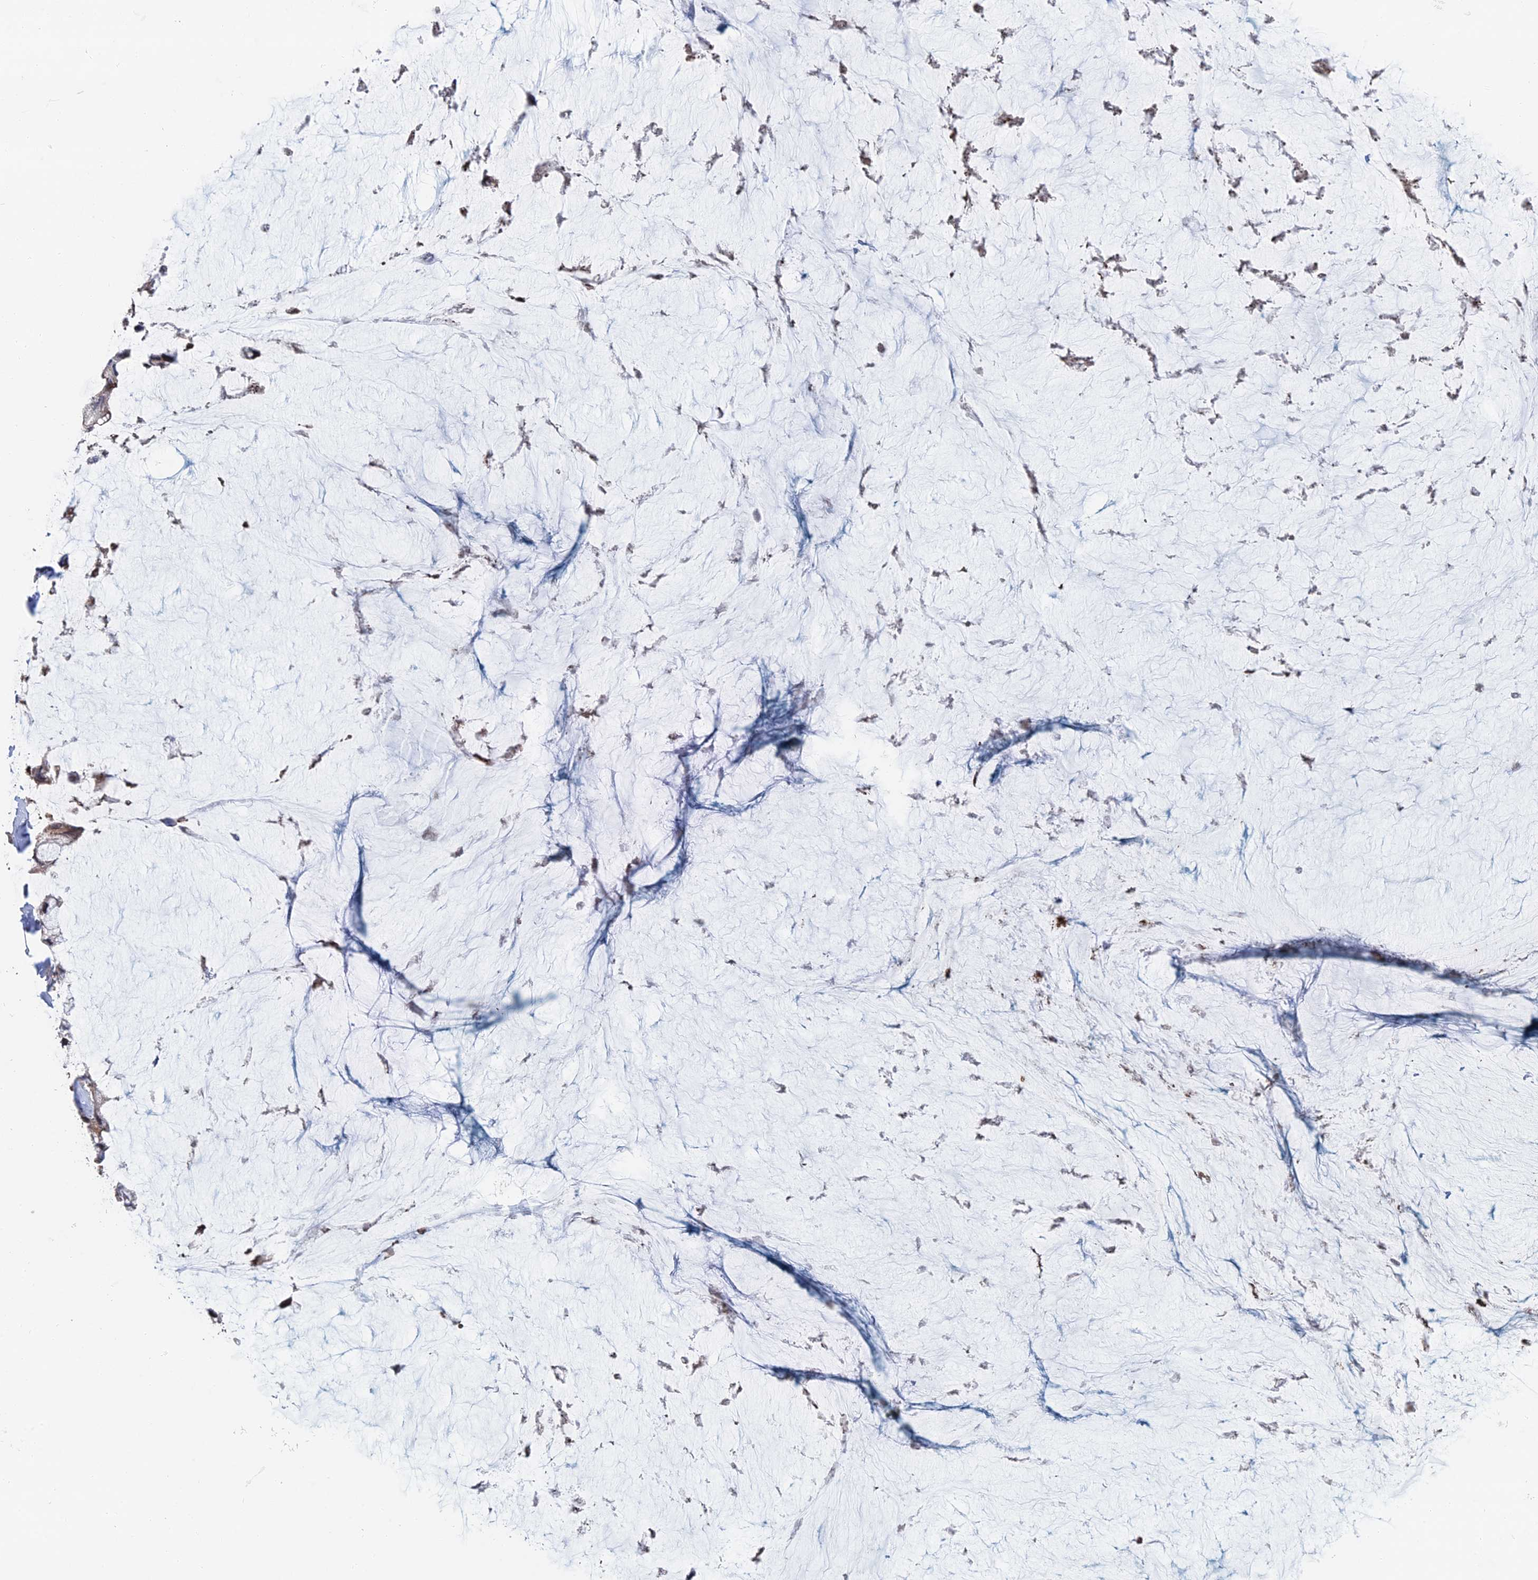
{"staining": {"intensity": "weak", "quantity": "<25%", "location": "cytoplasmic/membranous"}, "tissue": "ovarian cancer", "cell_type": "Tumor cells", "image_type": "cancer", "snomed": [{"axis": "morphology", "description": "Cystadenocarcinoma, mucinous, NOS"}, {"axis": "topography", "description": "Ovary"}], "caption": "Mucinous cystadenocarcinoma (ovarian) stained for a protein using IHC exhibits no staining tumor cells.", "gene": "GTF2IRD1", "patient": {"sex": "female", "age": 39}}